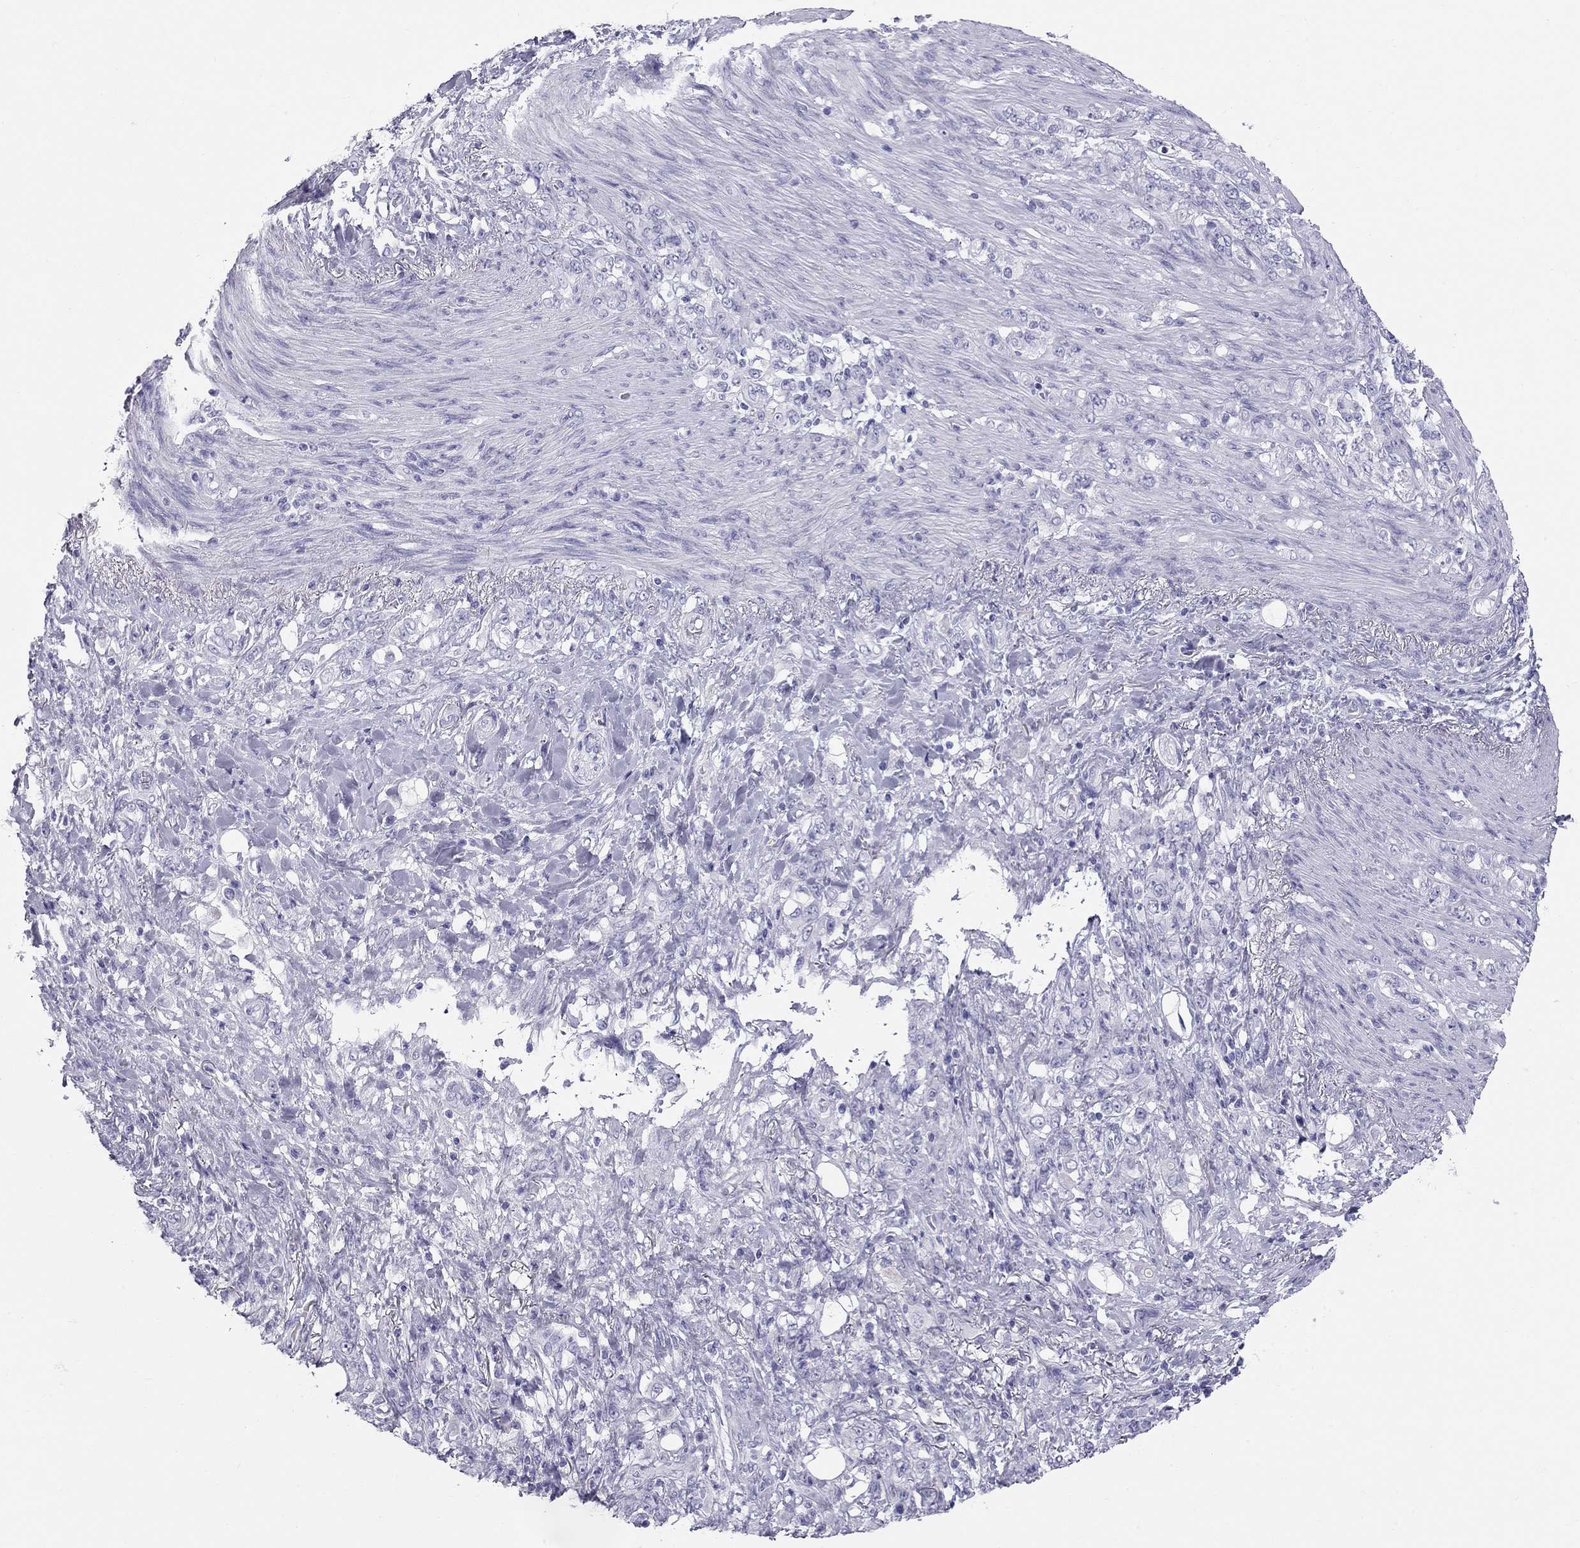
{"staining": {"intensity": "negative", "quantity": "none", "location": "none"}, "tissue": "stomach cancer", "cell_type": "Tumor cells", "image_type": "cancer", "snomed": [{"axis": "morphology", "description": "Adenocarcinoma, NOS"}, {"axis": "topography", "description": "Stomach"}], "caption": "Human stomach adenocarcinoma stained for a protein using immunohistochemistry shows no expression in tumor cells.", "gene": "TRPM3", "patient": {"sex": "female", "age": 79}}